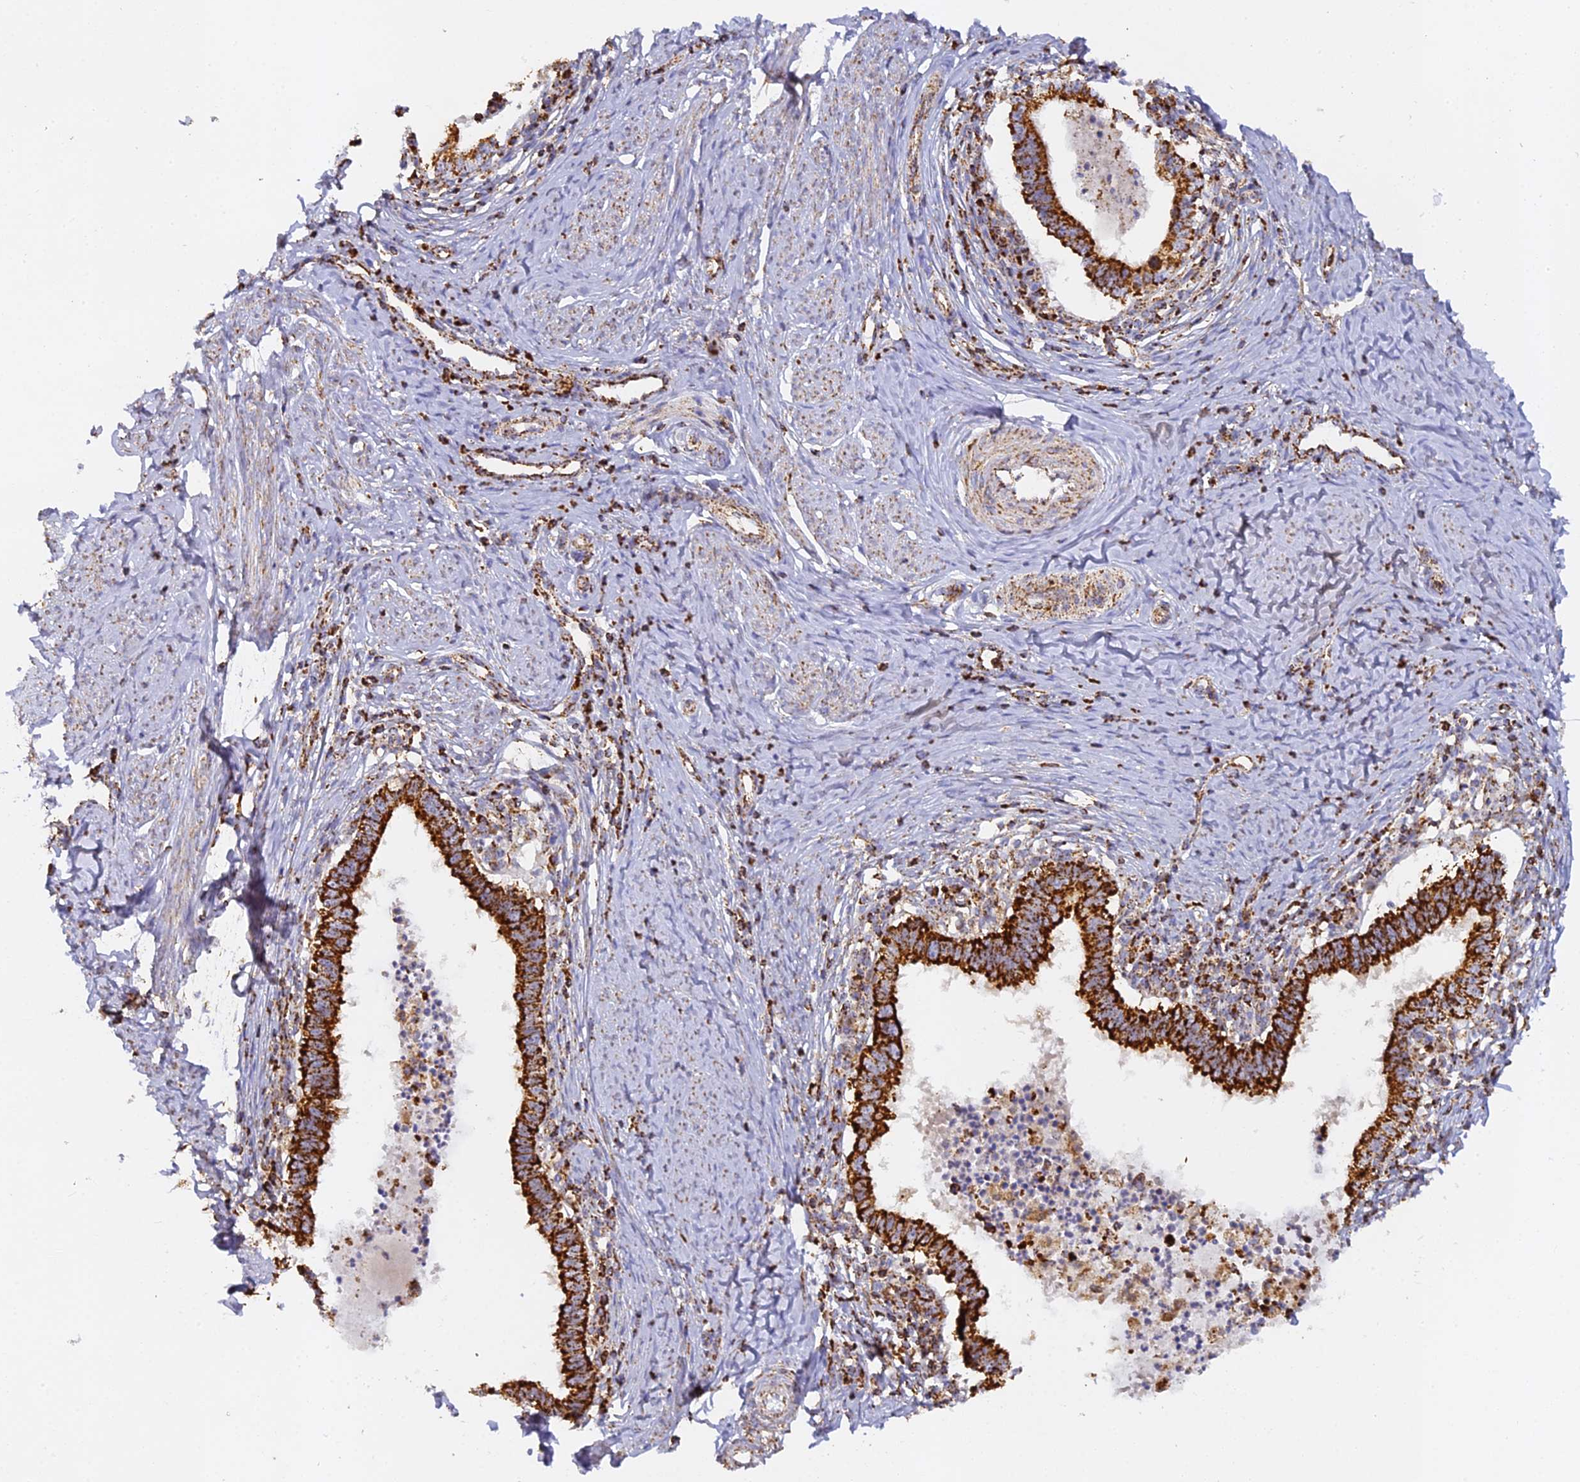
{"staining": {"intensity": "strong", "quantity": ">75%", "location": "cytoplasmic/membranous"}, "tissue": "cervical cancer", "cell_type": "Tumor cells", "image_type": "cancer", "snomed": [{"axis": "morphology", "description": "Adenocarcinoma, NOS"}, {"axis": "topography", "description": "Cervix"}], "caption": "IHC micrograph of human adenocarcinoma (cervical) stained for a protein (brown), which displays high levels of strong cytoplasmic/membranous positivity in about >75% of tumor cells.", "gene": "DONSON", "patient": {"sex": "female", "age": 36}}